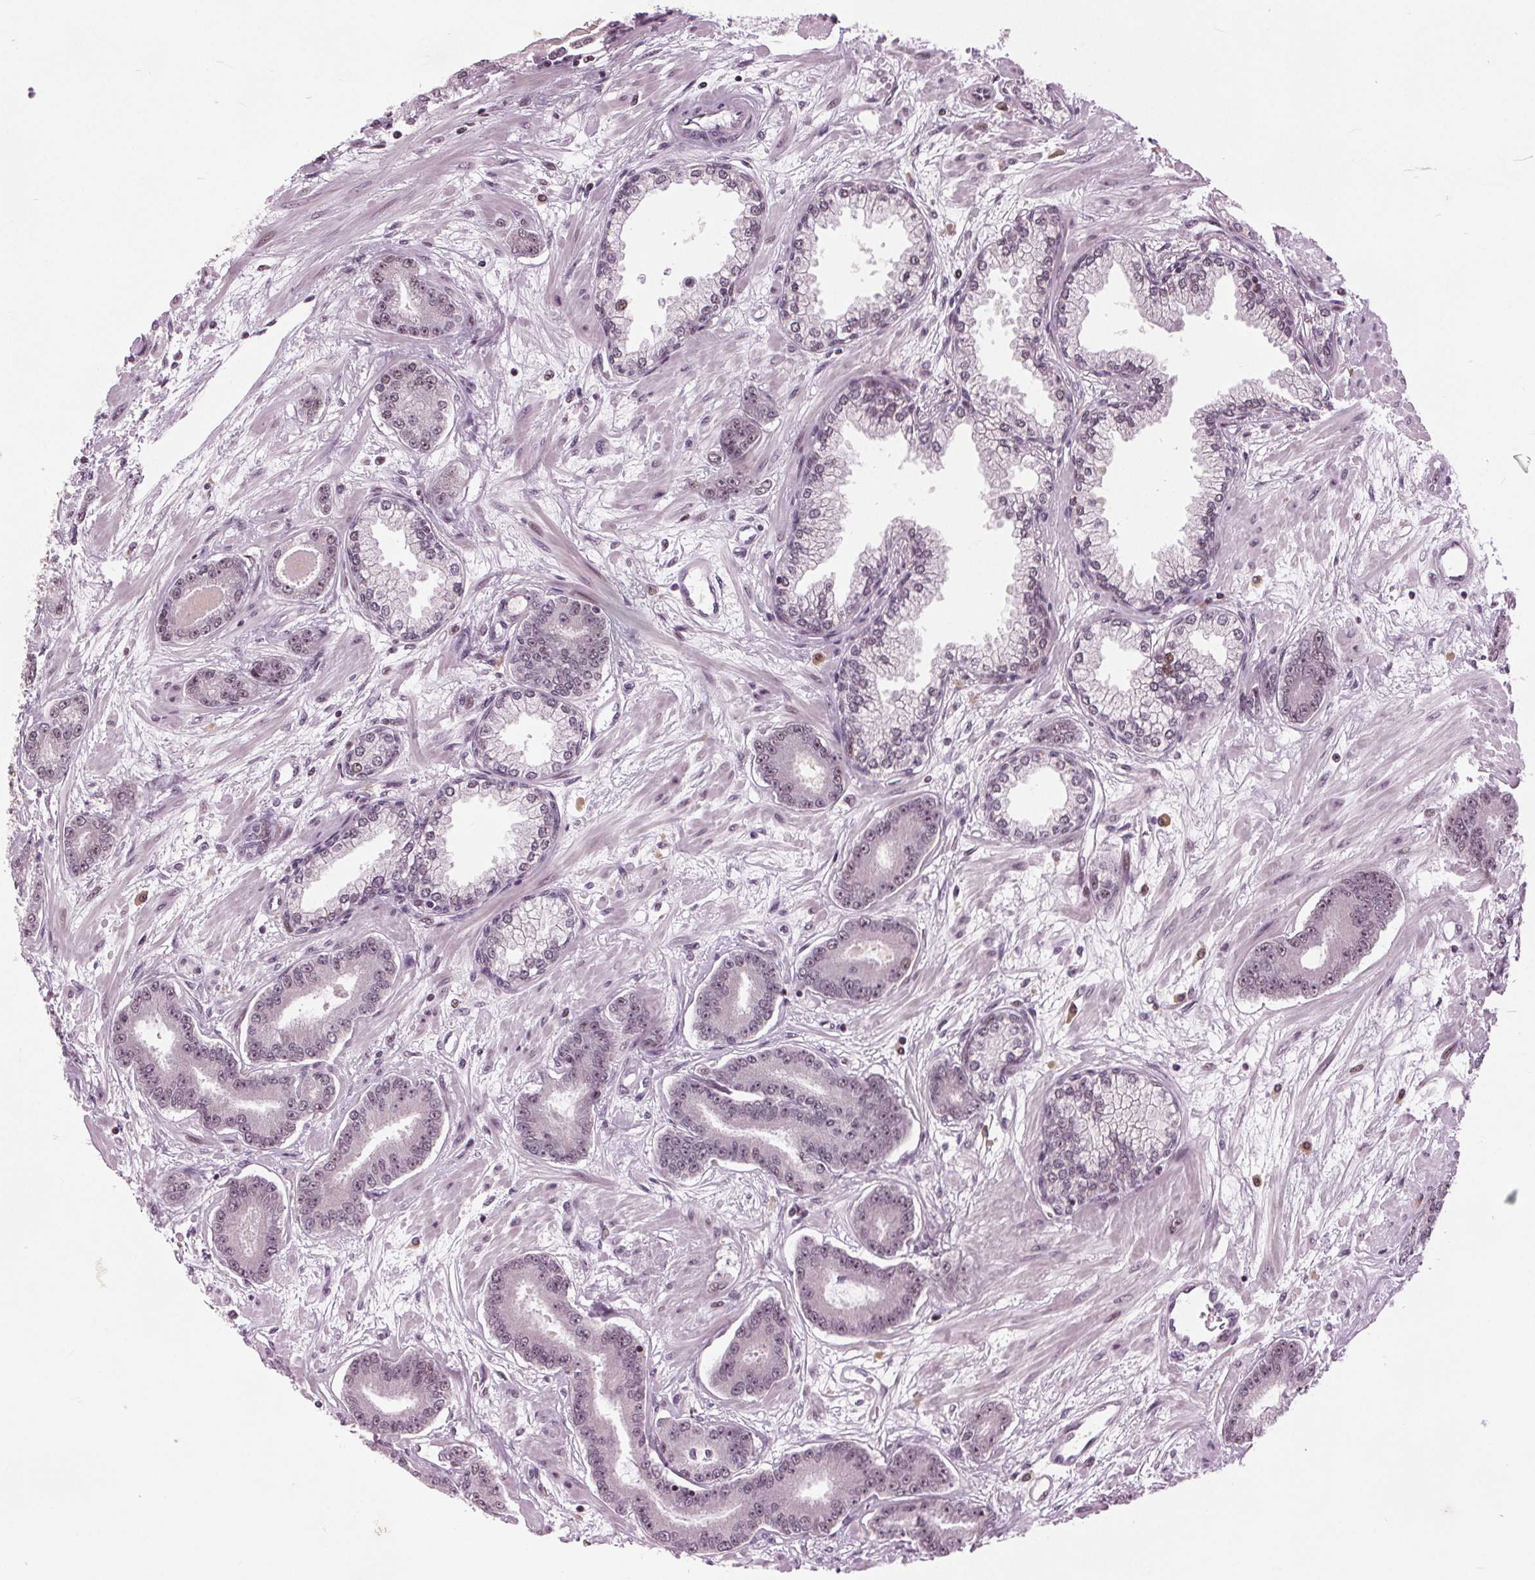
{"staining": {"intensity": "weak", "quantity": ">75%", "location": "nuclear"}, "tissue": "prostate cancer", "cell_type": "Tumor cells", "image_type": "cancer", "snomed": [{"axis": "morphology", "description": "Adenocarcinoma, Low grade"}, {"axis": "topography", "description": "Prostate"}], "caption": "Immunohistochemistry (IHC) histopathology image of neoplastic tissue: human prostate cancer stained using IHC shows low levels of weak protein expression localized specifically in the nuclear of tumor cells, appearing as a nuclear brown color.", "gene": "TTC34", "patient": {"sex": "male", "age": 64}}